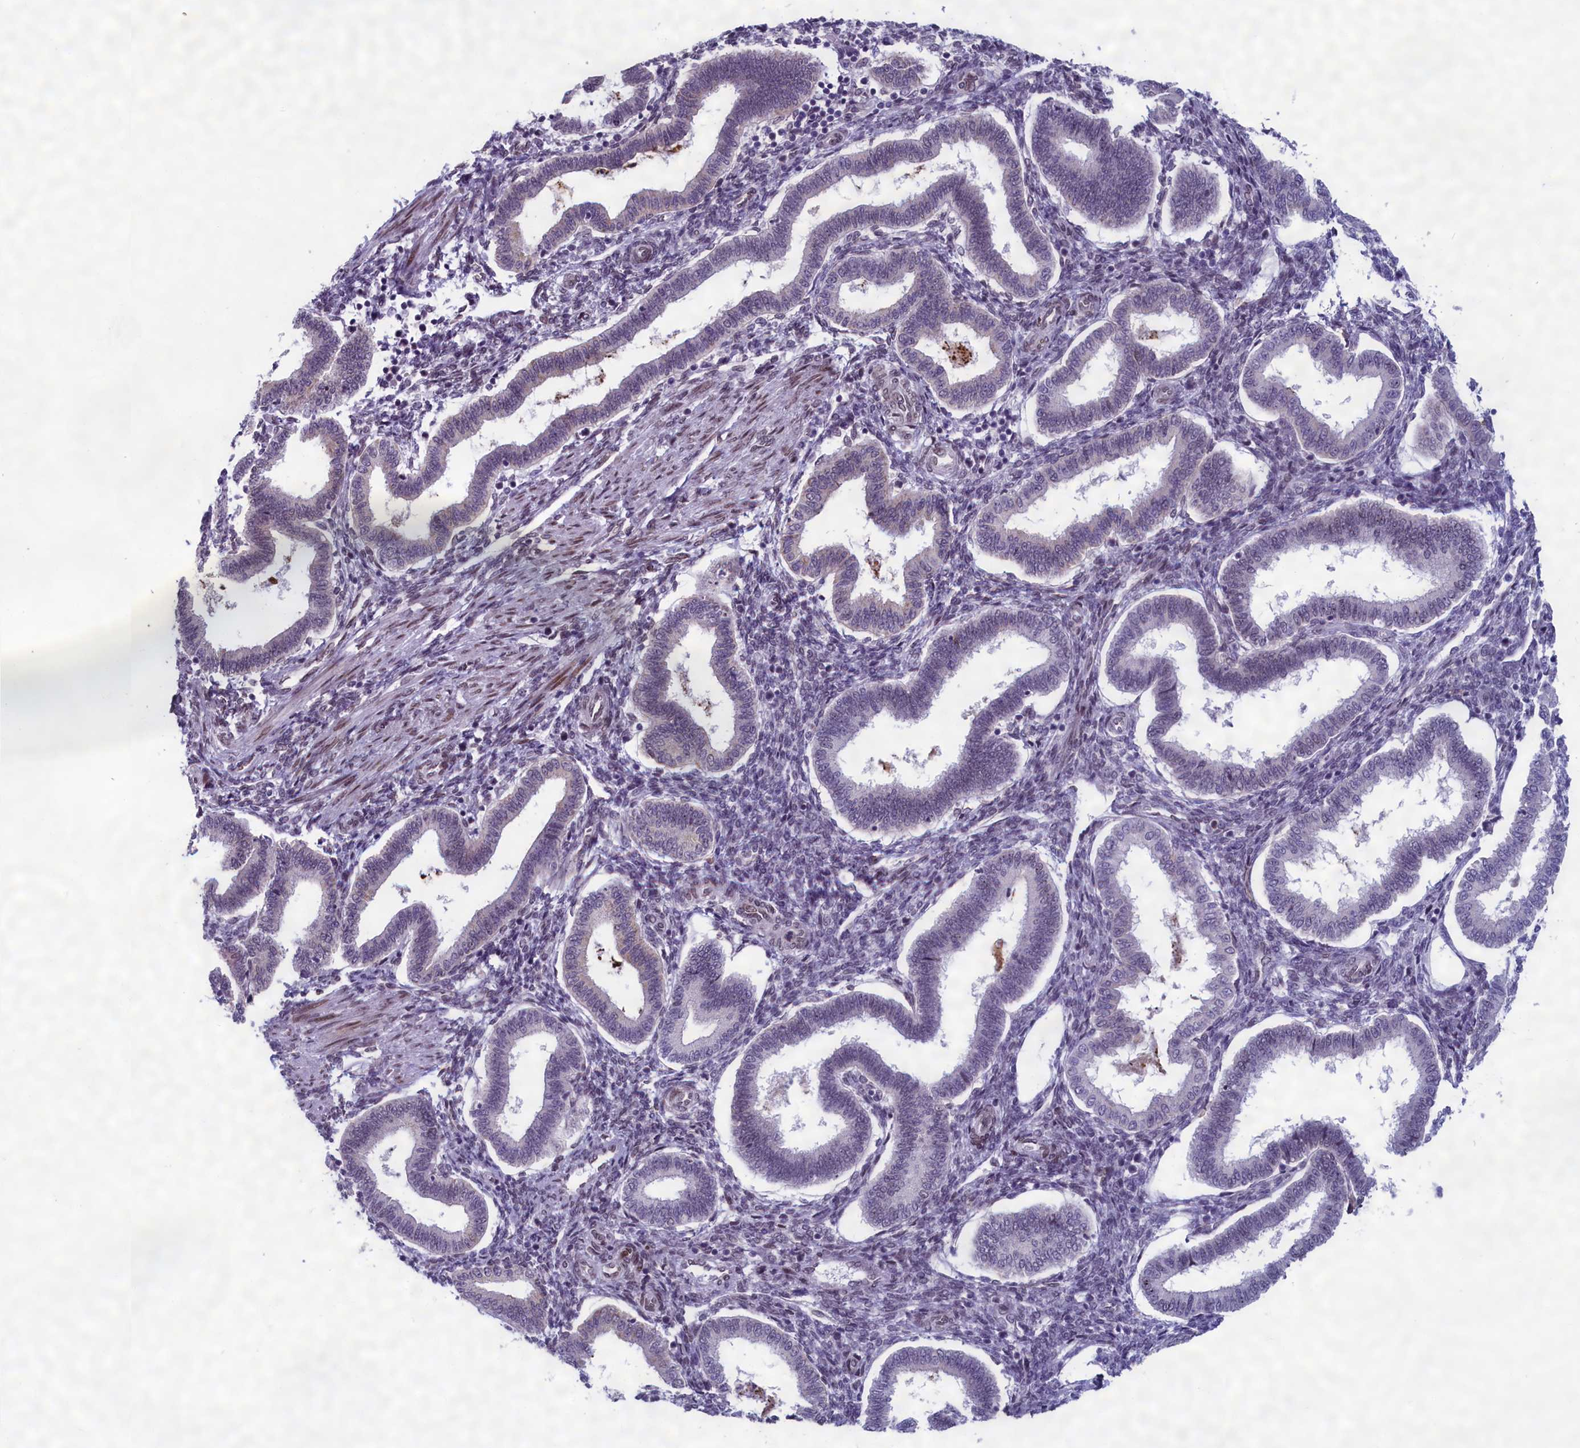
{"staining": {"intensity": "weak", "quantity": "<25%", "location": "nuclear"}, "tissue": "endometrium", "cell_type": "Cells in endometrial stroma", "image_type": "normal", "snomed": [{"axis": "morphology", "description": "Normal tissue, NOS"}, {"axis": "topography", "description": "Endometrium"}], "caption": "IHC of normal endometrium shows no expression in cells in endometrial stroma.", "gene": "GPSM1", "patient": {"sex": "female", "age": 24}}